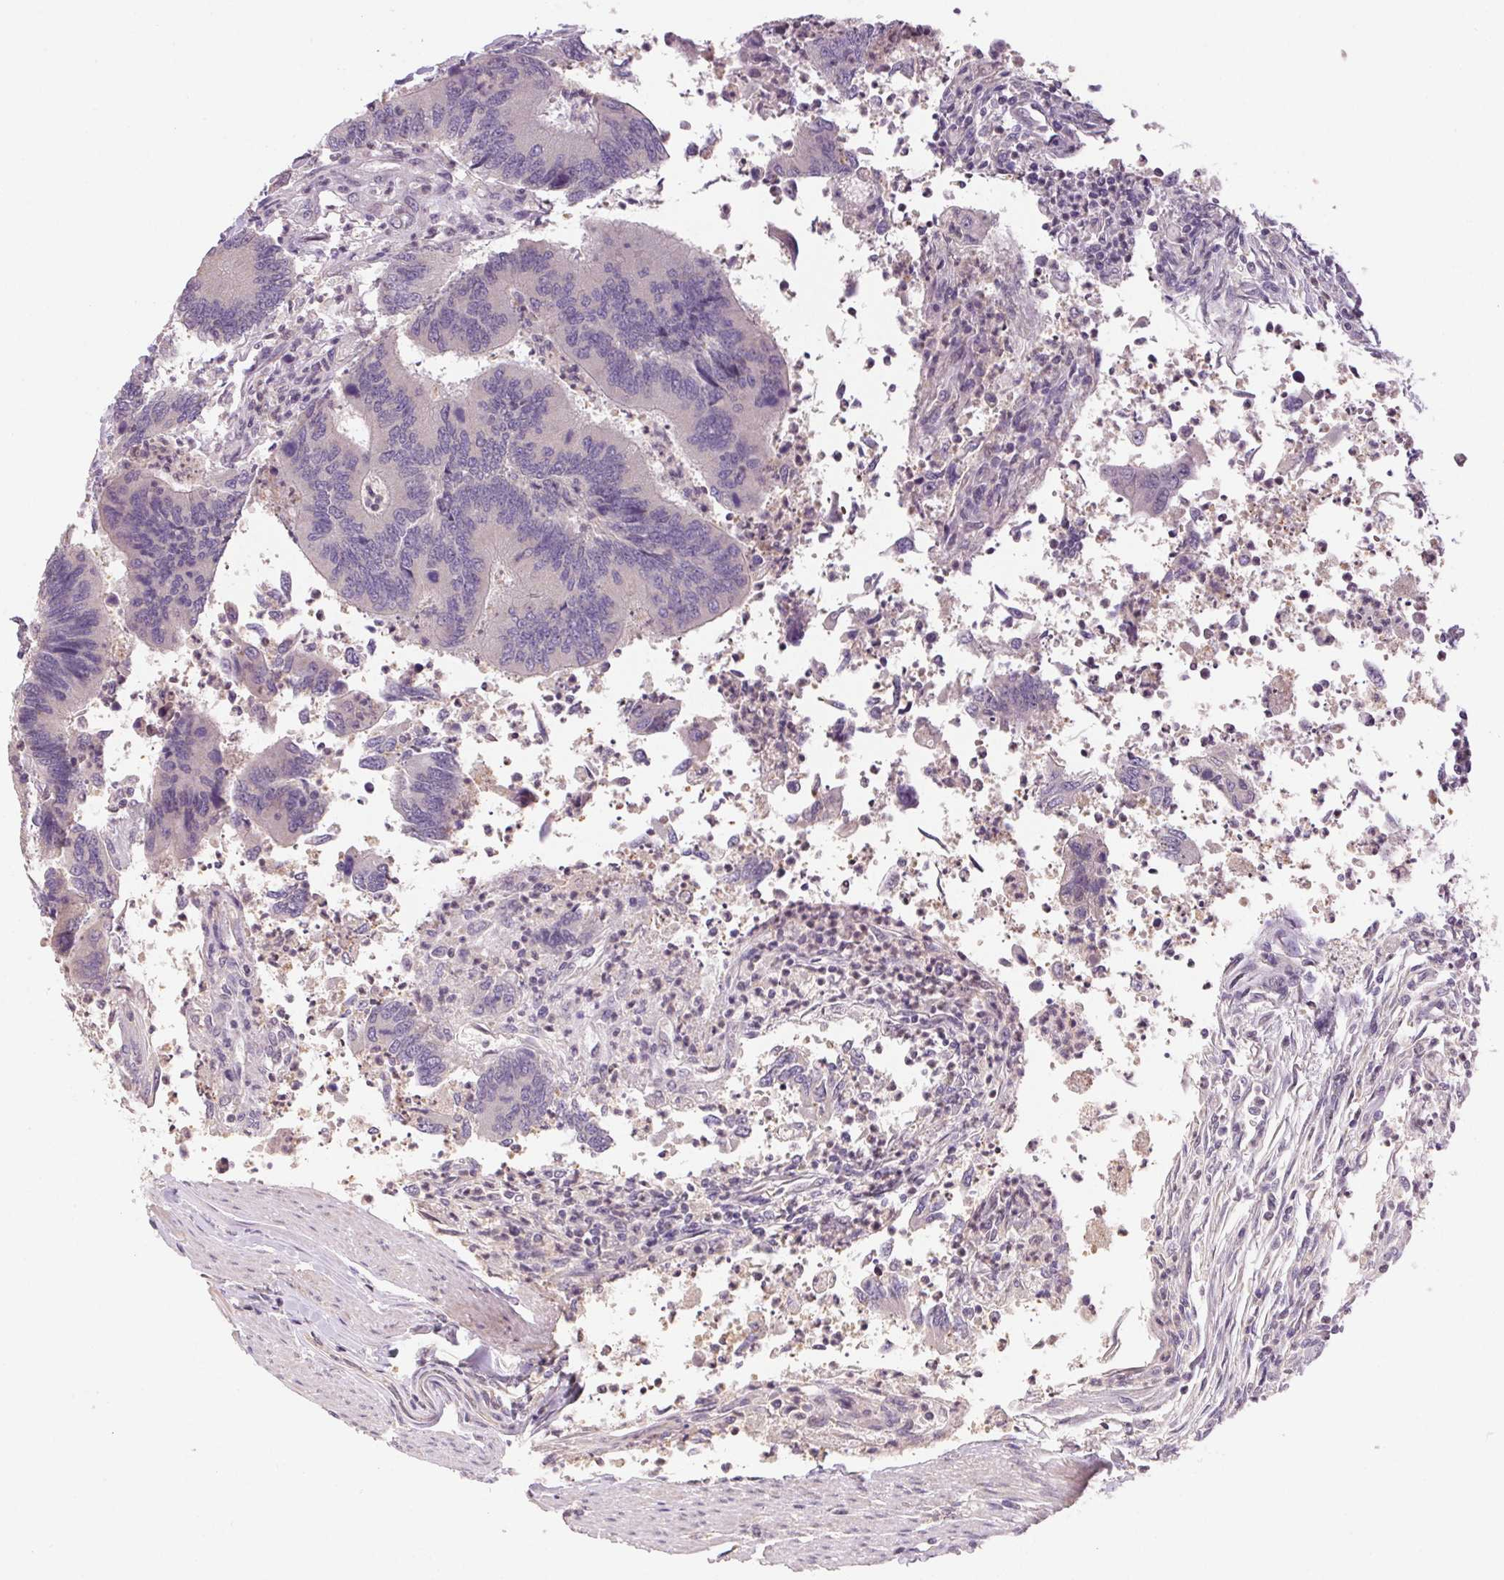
{"staining": {"intensity": "negative", "quantity": "none", "location": "none"}, "tissue": "colorectal cancer", "cell_type": "Tumor cells", "image_type": "cancer", "snomed": [{"axis": "morphology", "description": "Adenocarcinoma, NOS"}, {"axis": "topography", "description": "Colon"}], "caption": "Tumor cells are negative for protein expression in human colorectal adenocarcinoma. (DAB (3,3'-diaminobenzidine) IHC with hematoxylin counter stain).", "gene": "ALDH8A1", "patient": {"sex": "female", "age": 67}}